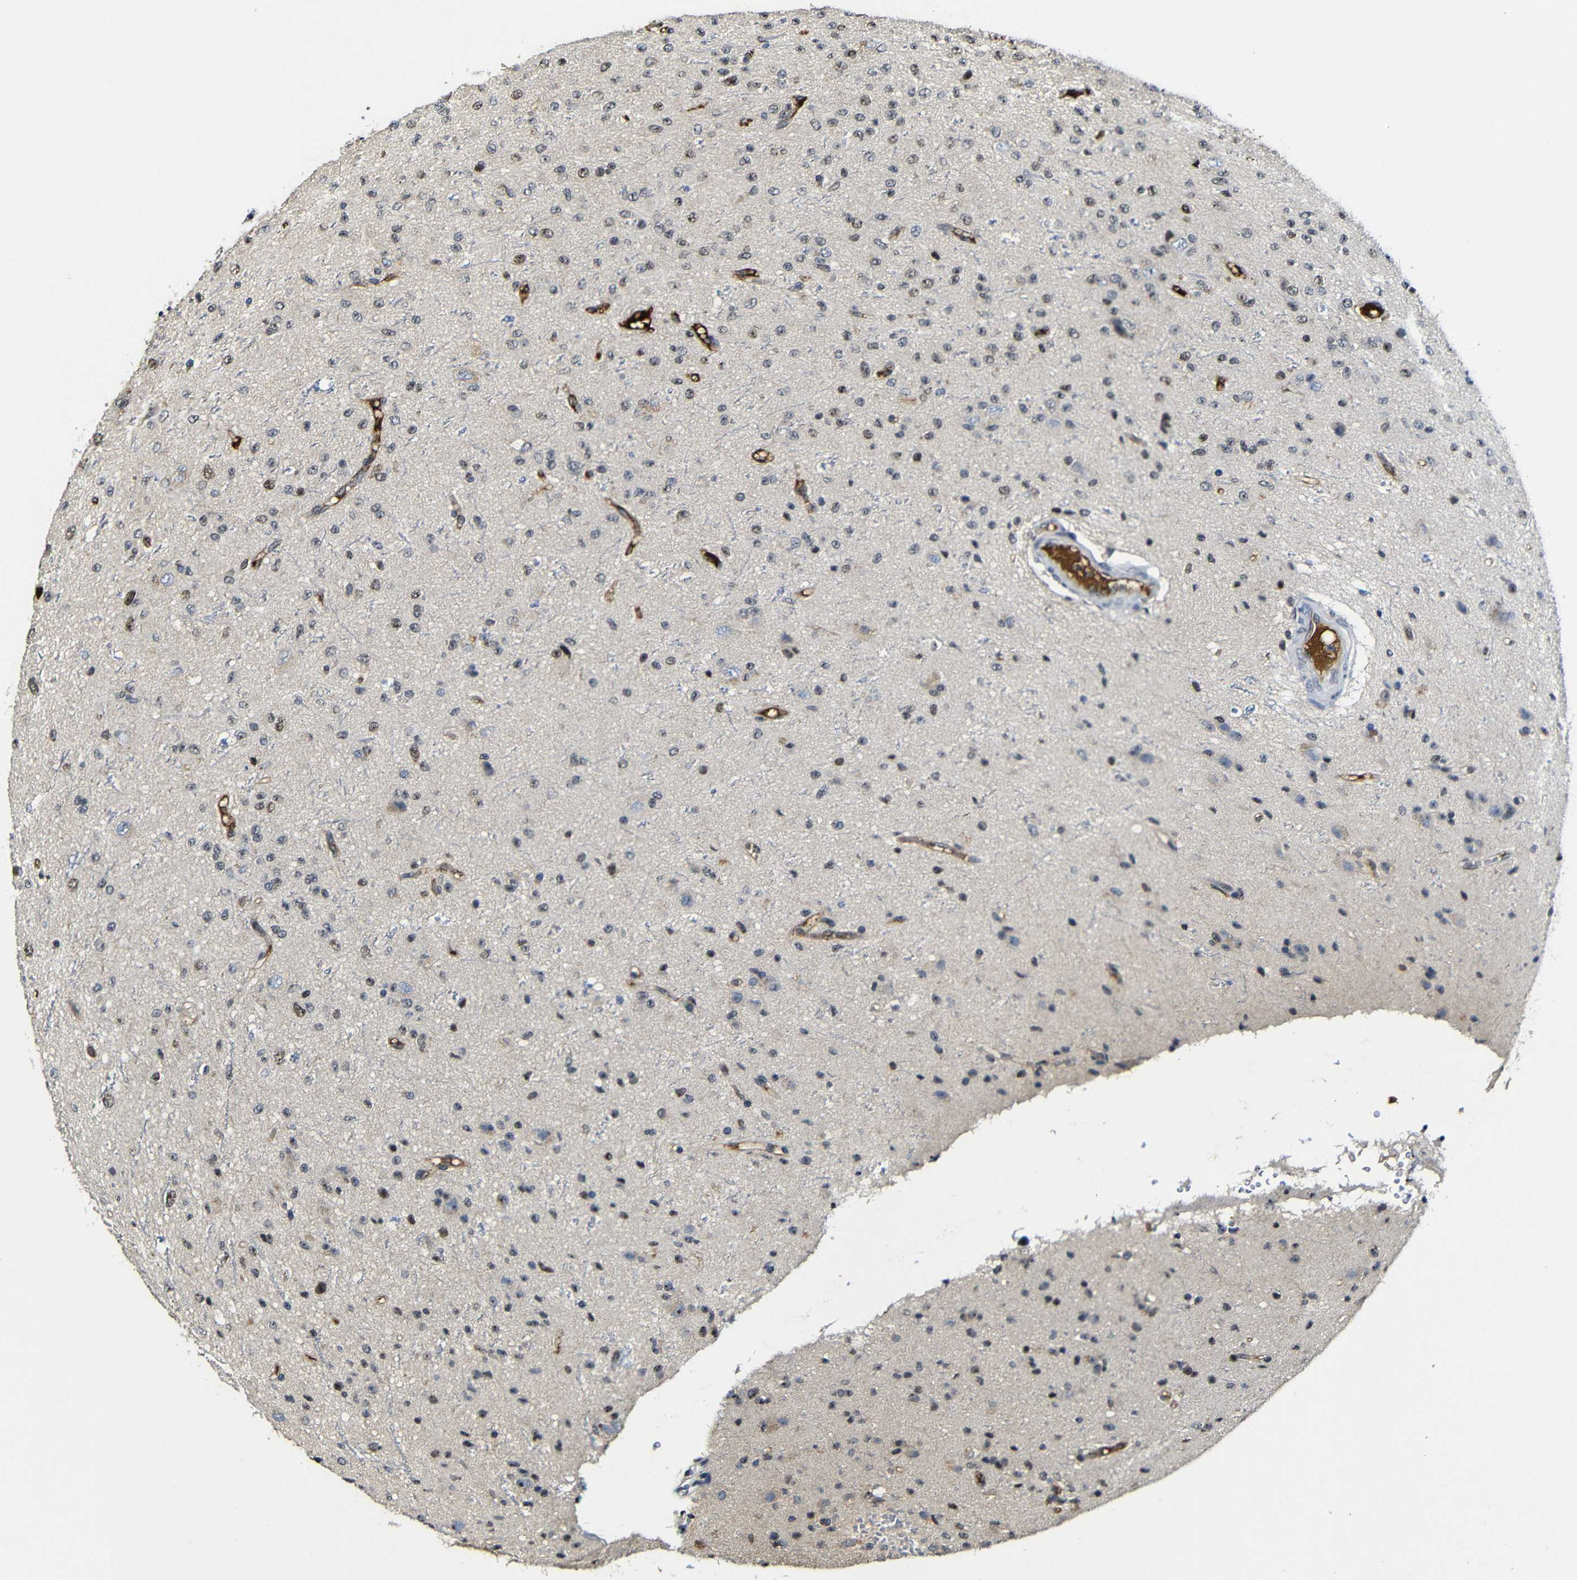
{"staining": {"intensity": "negative", "quantity": "none", "location": "none"}, "tissue": "glioma", "cell_type": "Tumor cells", "image_type": "cancer", "snomed": [{"axis": "morphology", "description": "Glioma, malignant, High grade"}, {"axis": "topography", "description": "pancreas cauda"}], "caption": "Immunohistochemistry histopathology image of neoplastic tissue: glioma stained with DAB (3,3'-diaminobenzidine) shows no significant protein staining in tumor cells.", "gene": "MYC", "patient": {"sex": "male", "age": 60}}